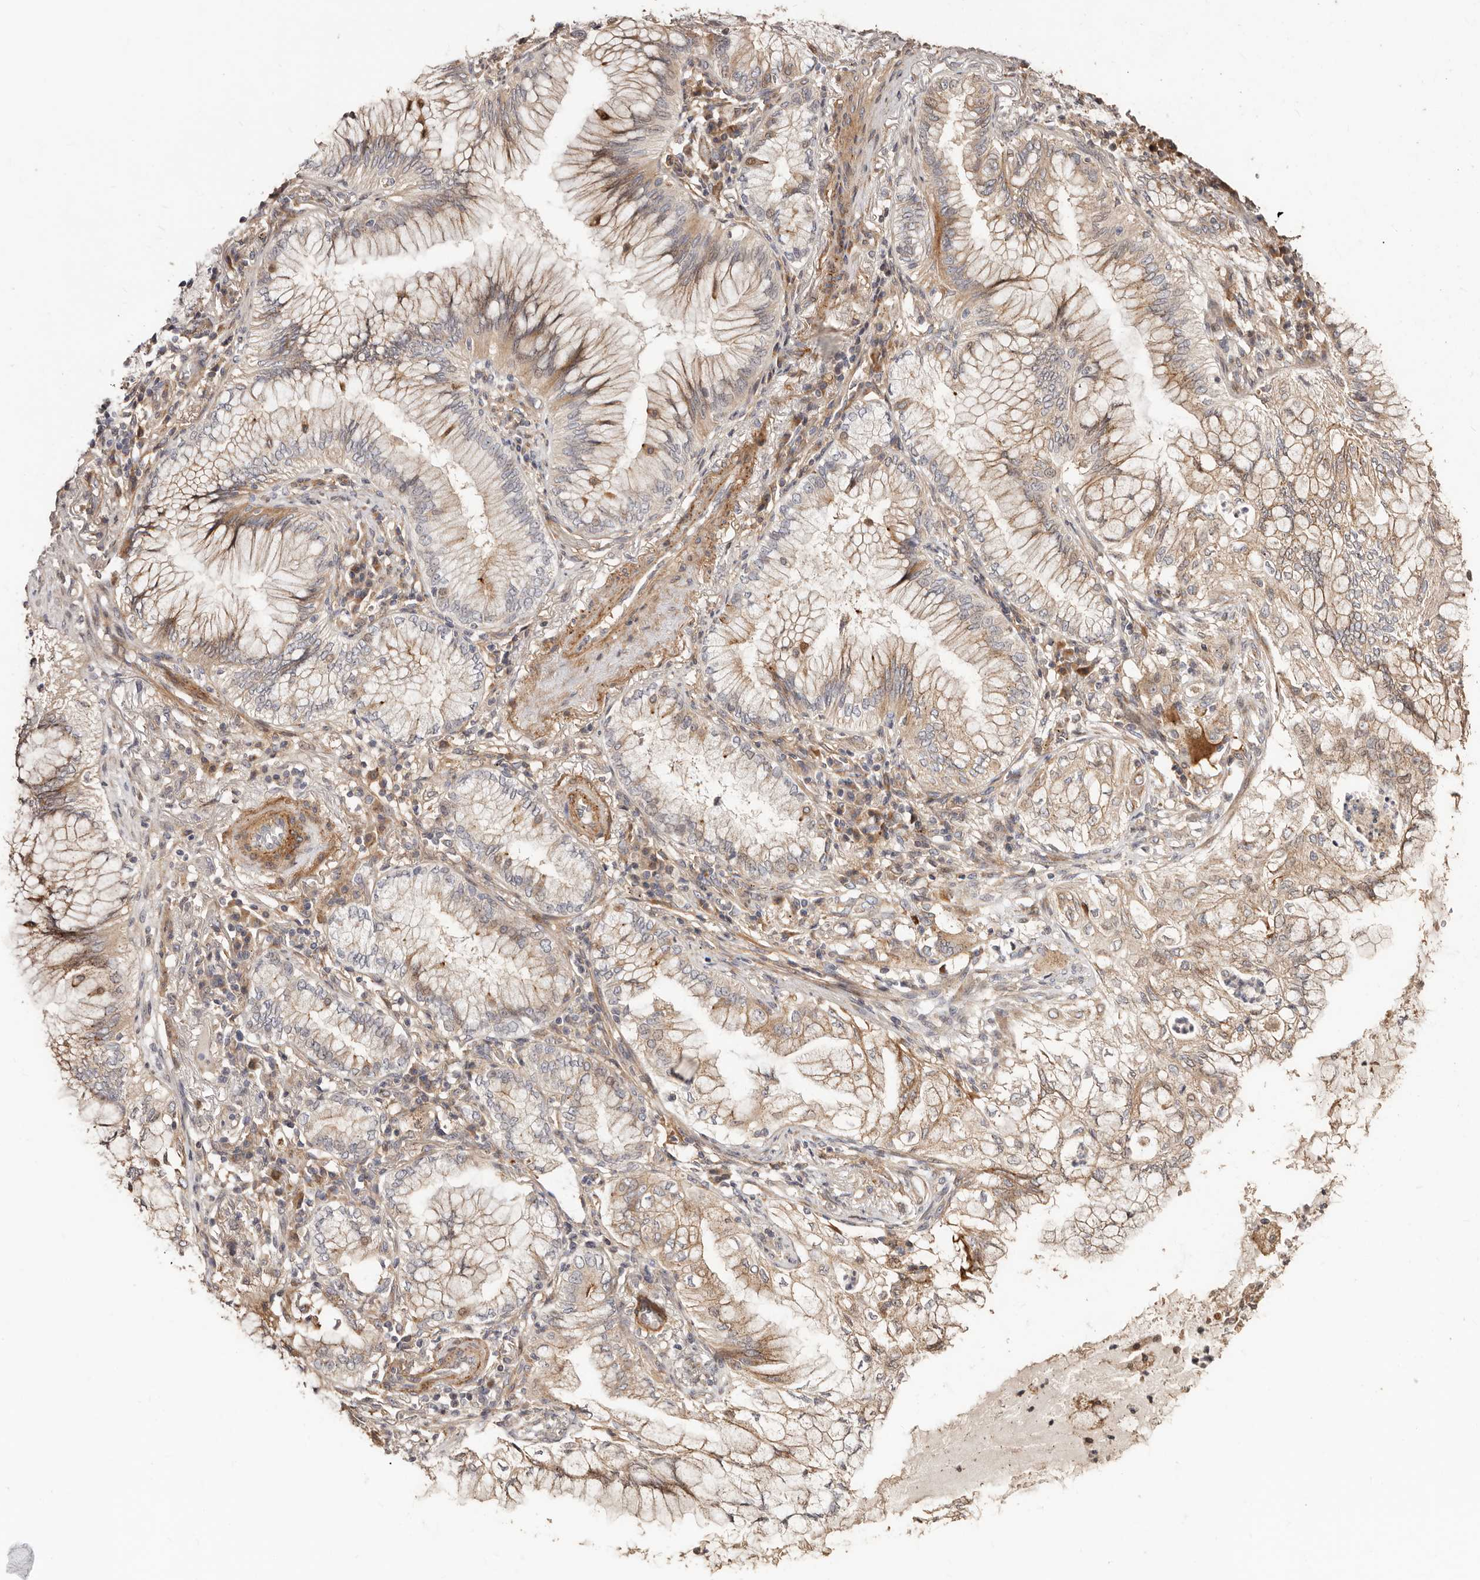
{"staining": {"intensity": "weak", "quantity": ">75%", "location": "cytoplasmic/membranous"}, "tissue": "lung cancer", "cell_type": "Tumor cells", "image_type": "cancer", "snomed": [{"axis": "morphology", "description": "Adenocarcinoma, NOS"}, {"axis": "topography", "description": "Lung"}], "caption": "Immunohistochemical staining of lung cancer reveals weak cytoplasmic/membranous protein staining in approximately >75% of tumor cells. (DAB = brown stain, brightfield microscopy at high magnification).", "gene": "APOL6", "patient": {"sex": "female", "age": 70}}